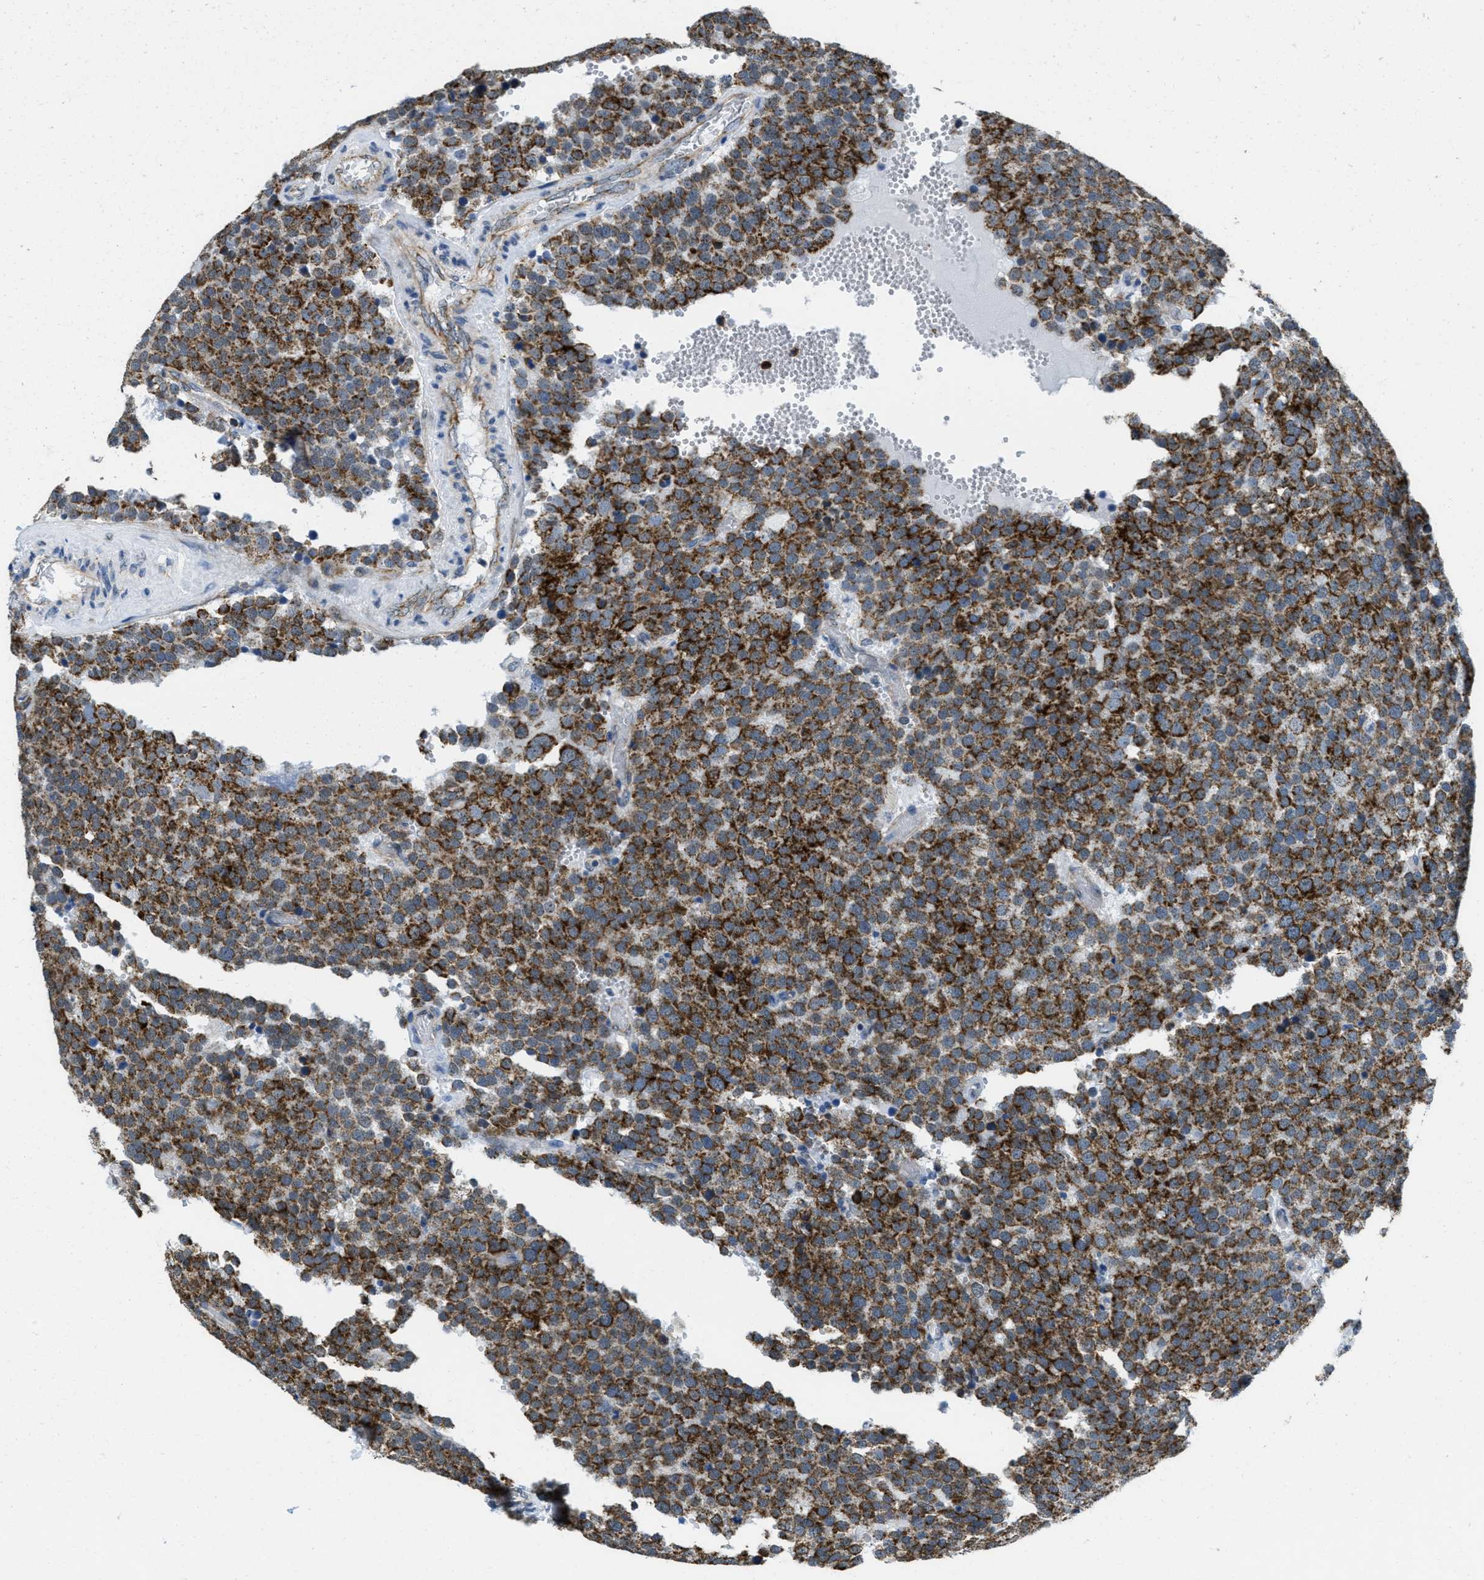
{"staining": {"intensity": "strong", "quantity": ">75%", "location": "cytoplasmic/membranous"}, "tissue": "testis cancer", "cell_type": "Tumor cells", "image_type": "cancer", "snomed": [{"axis": "morphology", "description": "Normal tissue, NOS"}, {"axis": "morphology", "description": "Seminoma, NOS"}, {"axis": "topography", "description": "Testis"}], "caption": "Immunohistochemistry (IHC) histopathology image of human testis cancer (seminoma) stained for a protein (brown), which reveals high levels of strong cytoplasmic/membranous positivity in approximately >75% of tumor cells.", "gene": "TOMM70", "patient": {"sex": "male", "age": 71}}